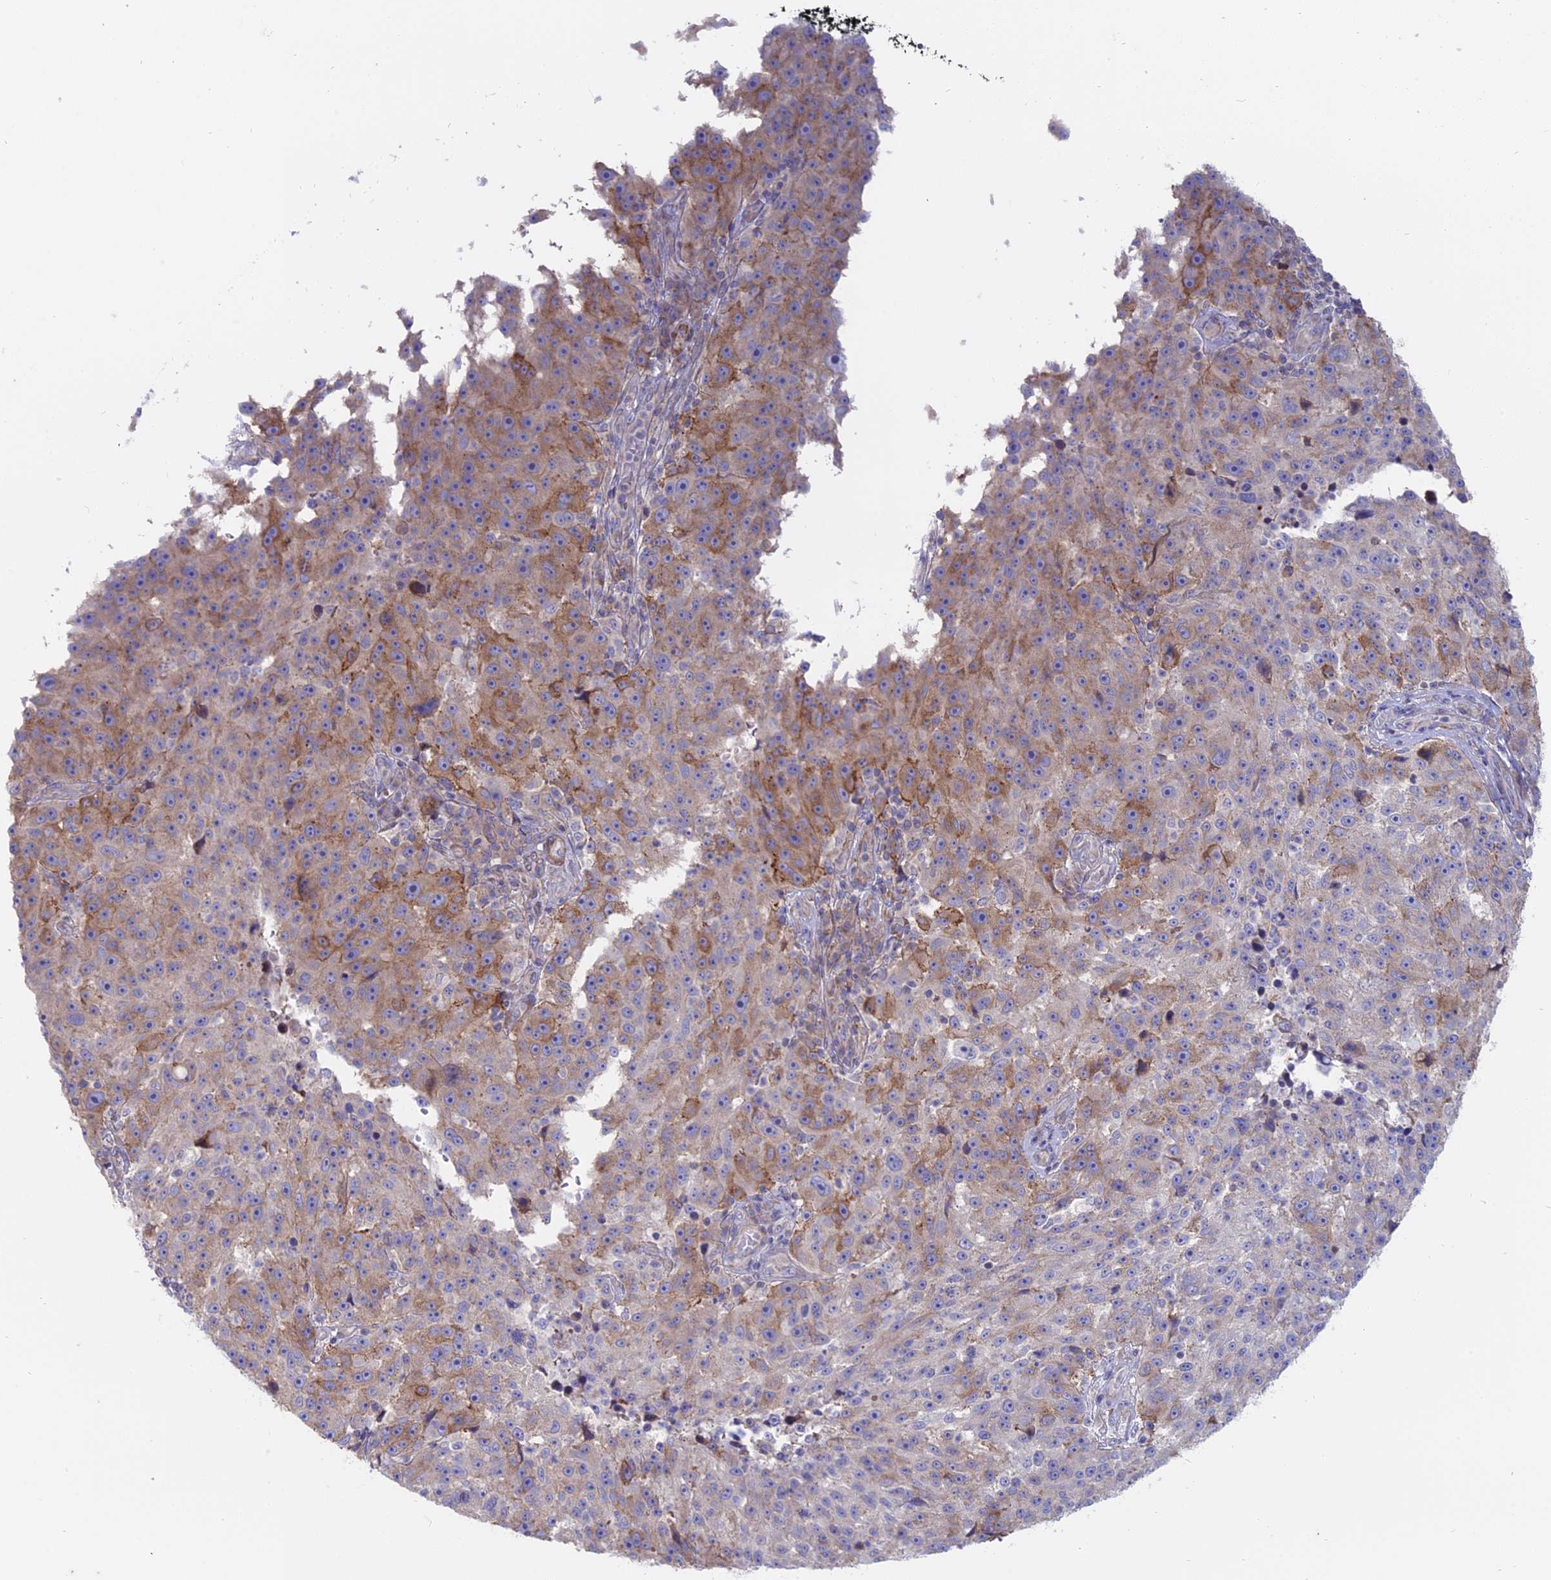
{"staining": {"intensity": "weak", "quantity": "25%-75%", "location": "cytoplasmic/membranous"}, "tissue": "melanoma", "cell_type": "Tumor cells", "image_type": "cancer", "snomed": [{"axis": "morphology", "description": "Malignant melanoma, NOS"}, {"axis": "topography", "description": "Skin"}], "caption": "Melanoma stained for a protein exhibits weak cytoplasmic/membranous positivity in tumor cells. The protein of interest is stained brown, and the nuclei are stained in blue (DAB IHC with brightfield microscopy, high magnification).", "gene": "MYO5B", "patient": {"sex": "male", "age": 53}}